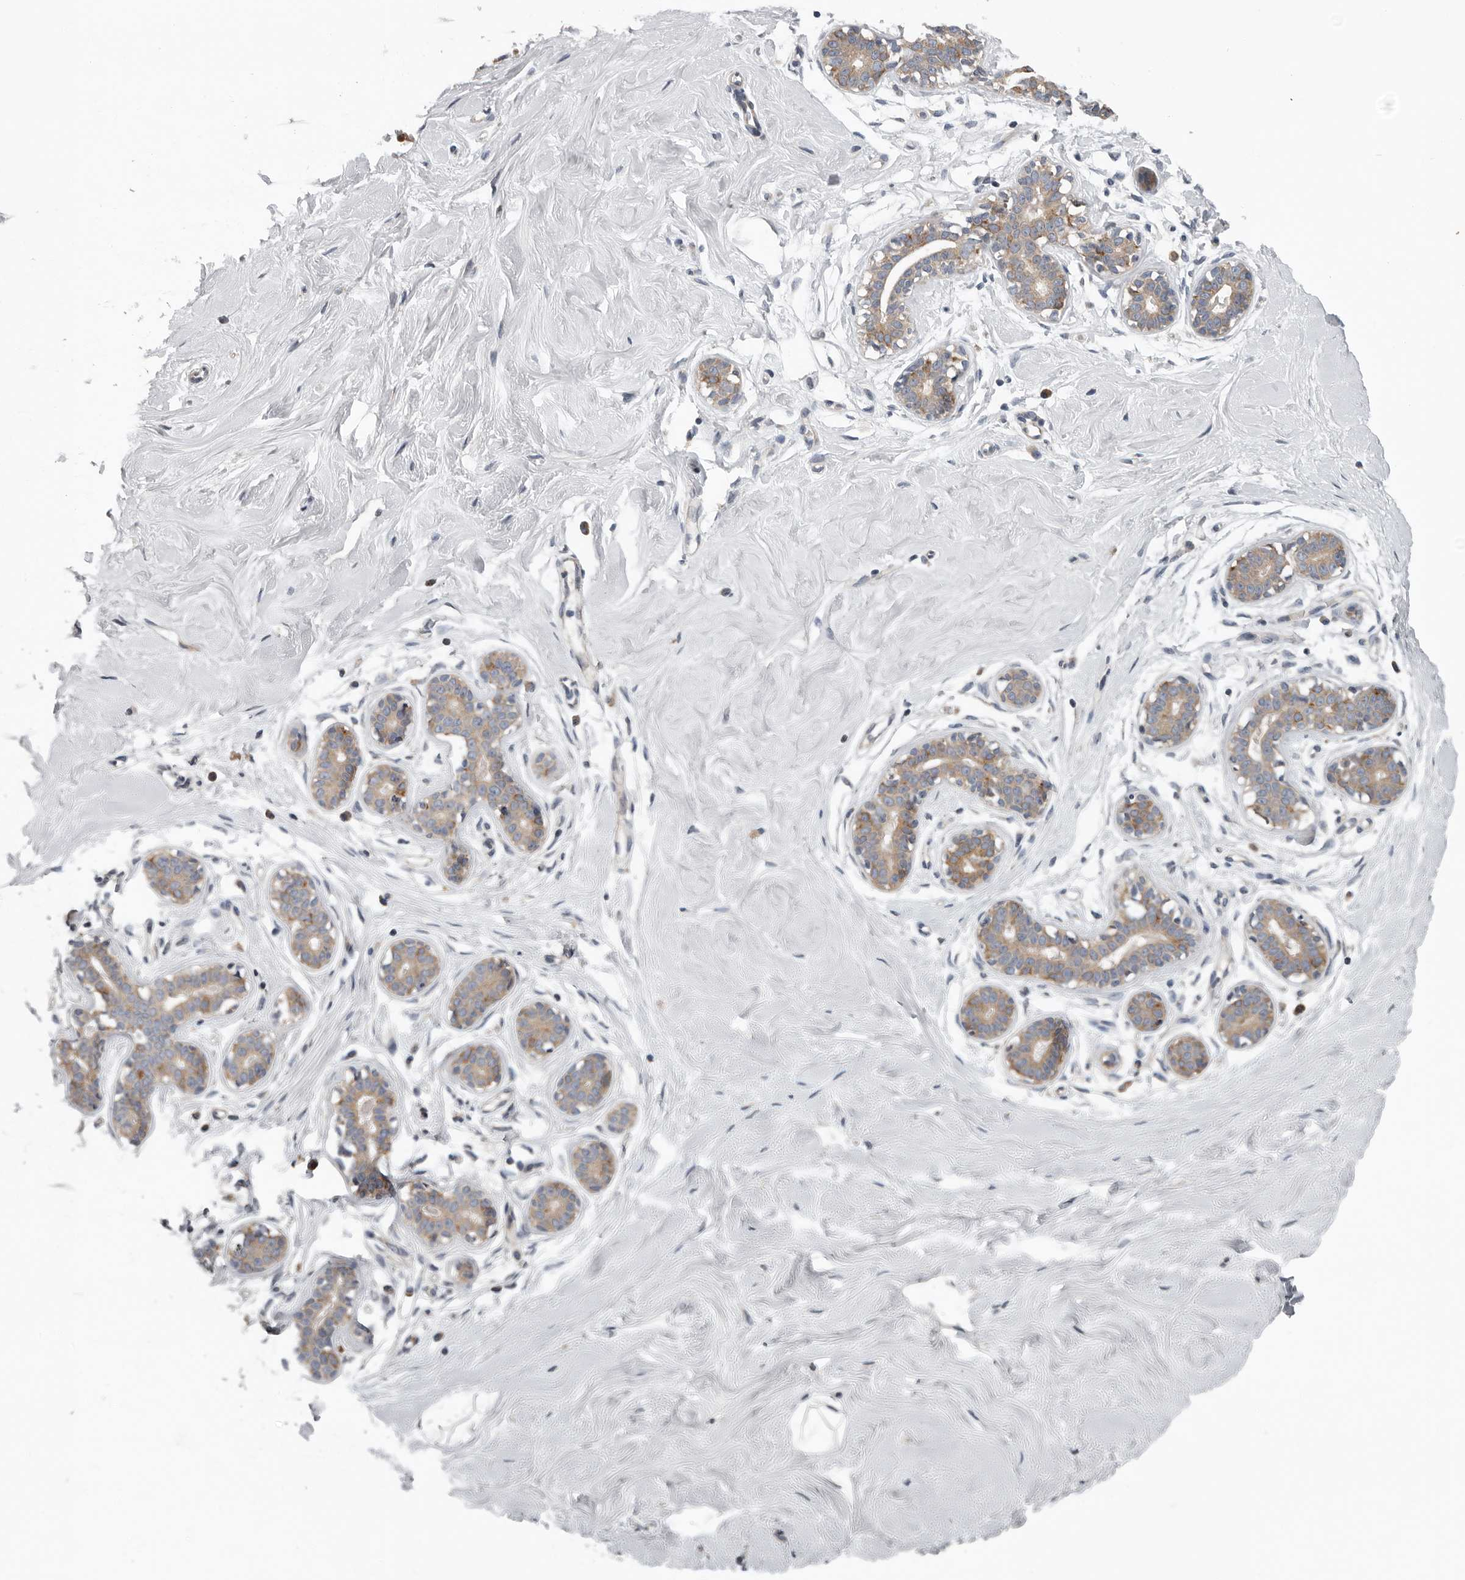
{"staining": {"intensity": "negative", "quantity": "none", "location": "none"}, "tissue": "breast", "cell_type": "Adipocytes", "image_type": "normal", "snomed": [{"axis": "morphology", "description": "Normal tissue, NOS"}, {"axis": "topography", "description": "Breast"}], "caption": "Histopathology image shows no protein staining in adipocytes of unremarkable breast. The staining is performed using DAB brown chromogen with nuclei counter-stained in using hematoxylin.", "gene": "TMEM199", "patient": {"sex": "female", "age": 23}}